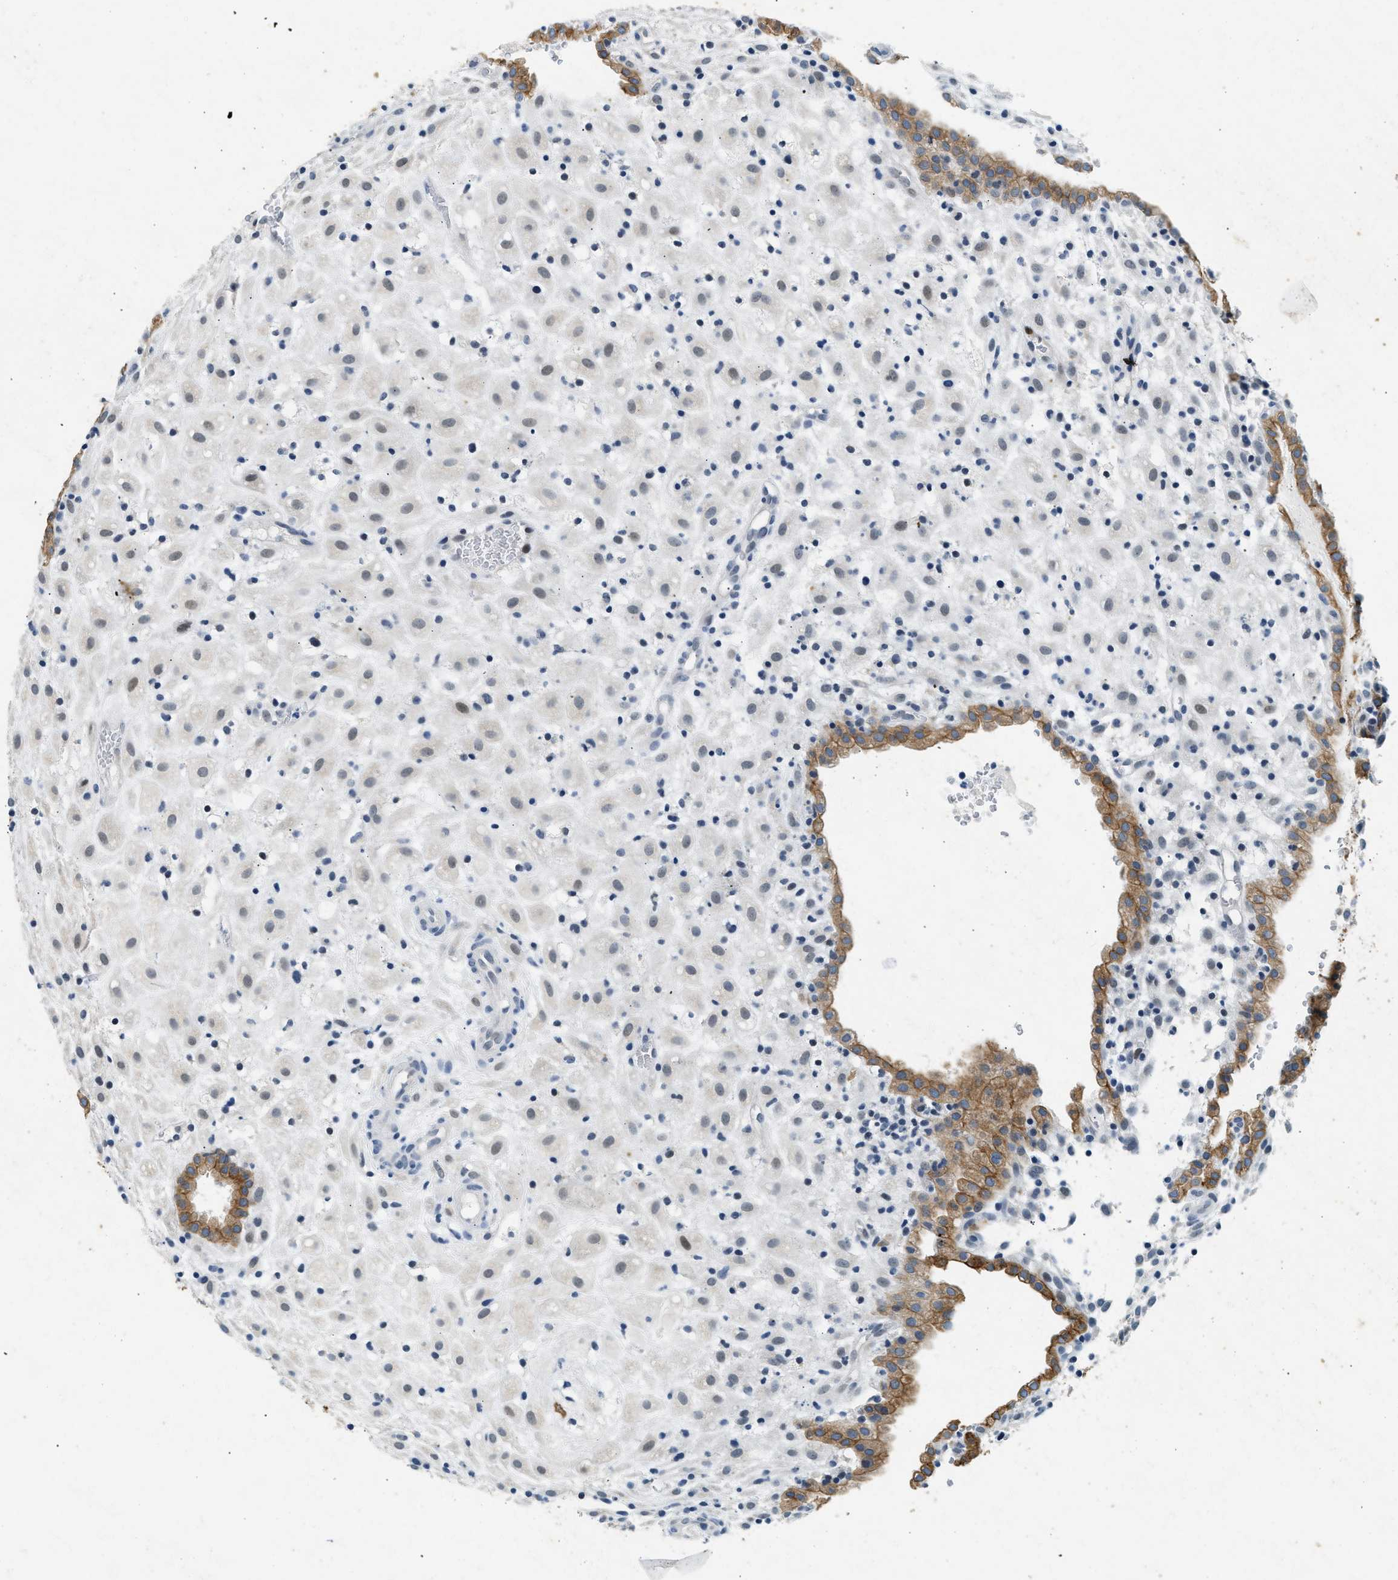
{"staining": {"intensity": "negative", "quantity": "none", "location": "none"}, "tissue": "placenta", "cell_type": "Decidual cells", "image_type": "normal", "snomed": [{"axis": "morphology", "description": "Normal tissue, NOS"}, {"axis": "topography", "description": "Placenta"}], "caption": "DAB (3,3'-diaminobenzidine) immunohistochemical staining of benign human placenta reveals no significant staining in decidual cells. (Stains: DAB immunohistochemistry with hematoxylin counter stain, Microscopy: brightfield microscopy at high magnification).", "gene": "CFAP20", "patient": {"sex": "female", "age": 18}}